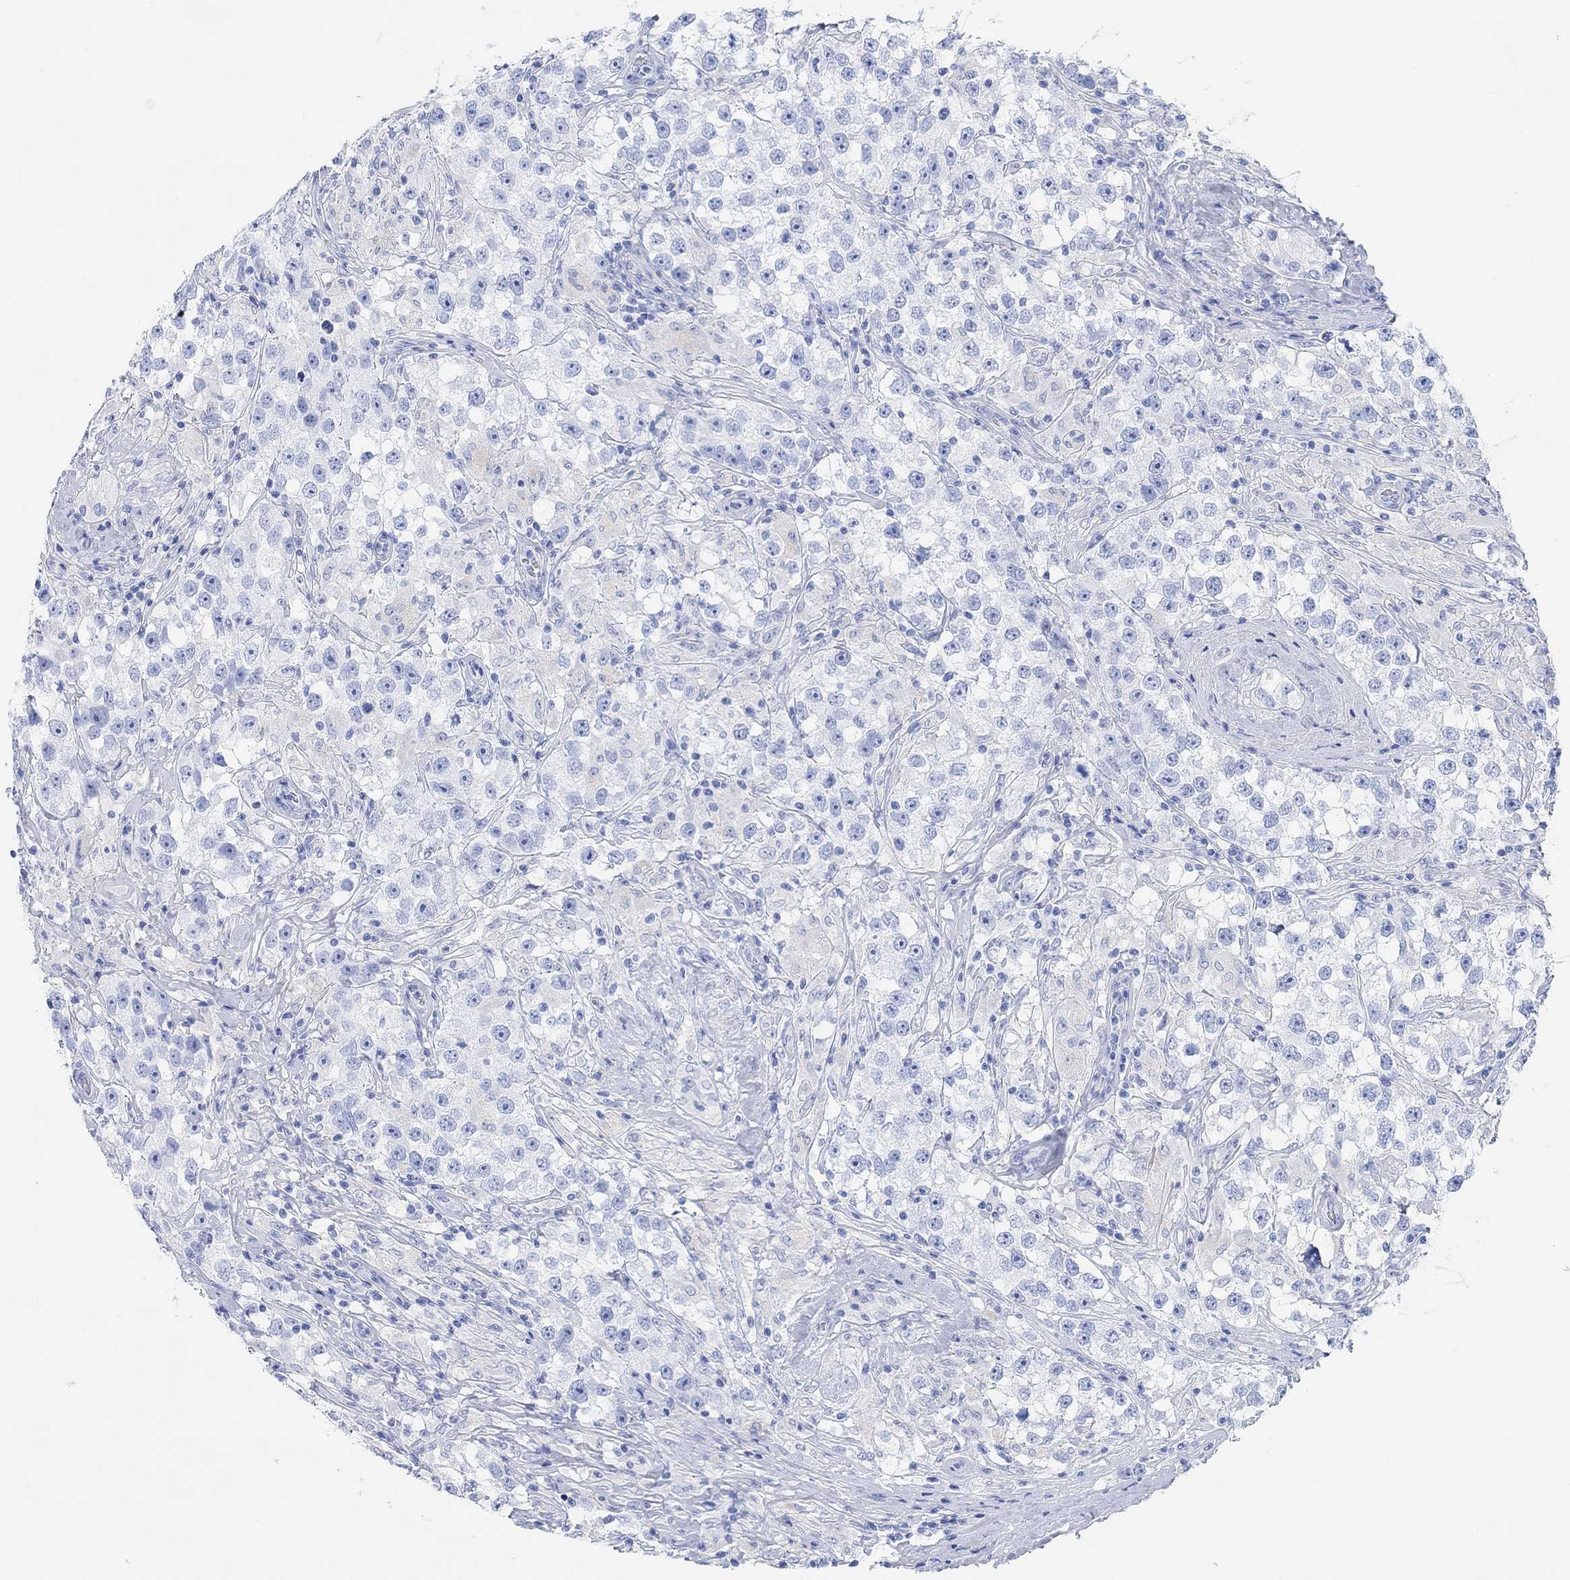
{"staining": {"intensity": "negative", "quantity": "none", "location": "none"}, "tissue": "testis cancer", "cell_type": "Tumor cells", "image_type": "cancer", "snomed": [{"axis": "morphology", "description": "Seminoma, NOS"}, {"axis": "topography", "description": "Testis"}], "caption": "Seminoma (testis) stained for a protein using IHC shows no positivity tumor cells.", "gene": "ANKRD33", "patient": {"sex": "male", "age": 46}}